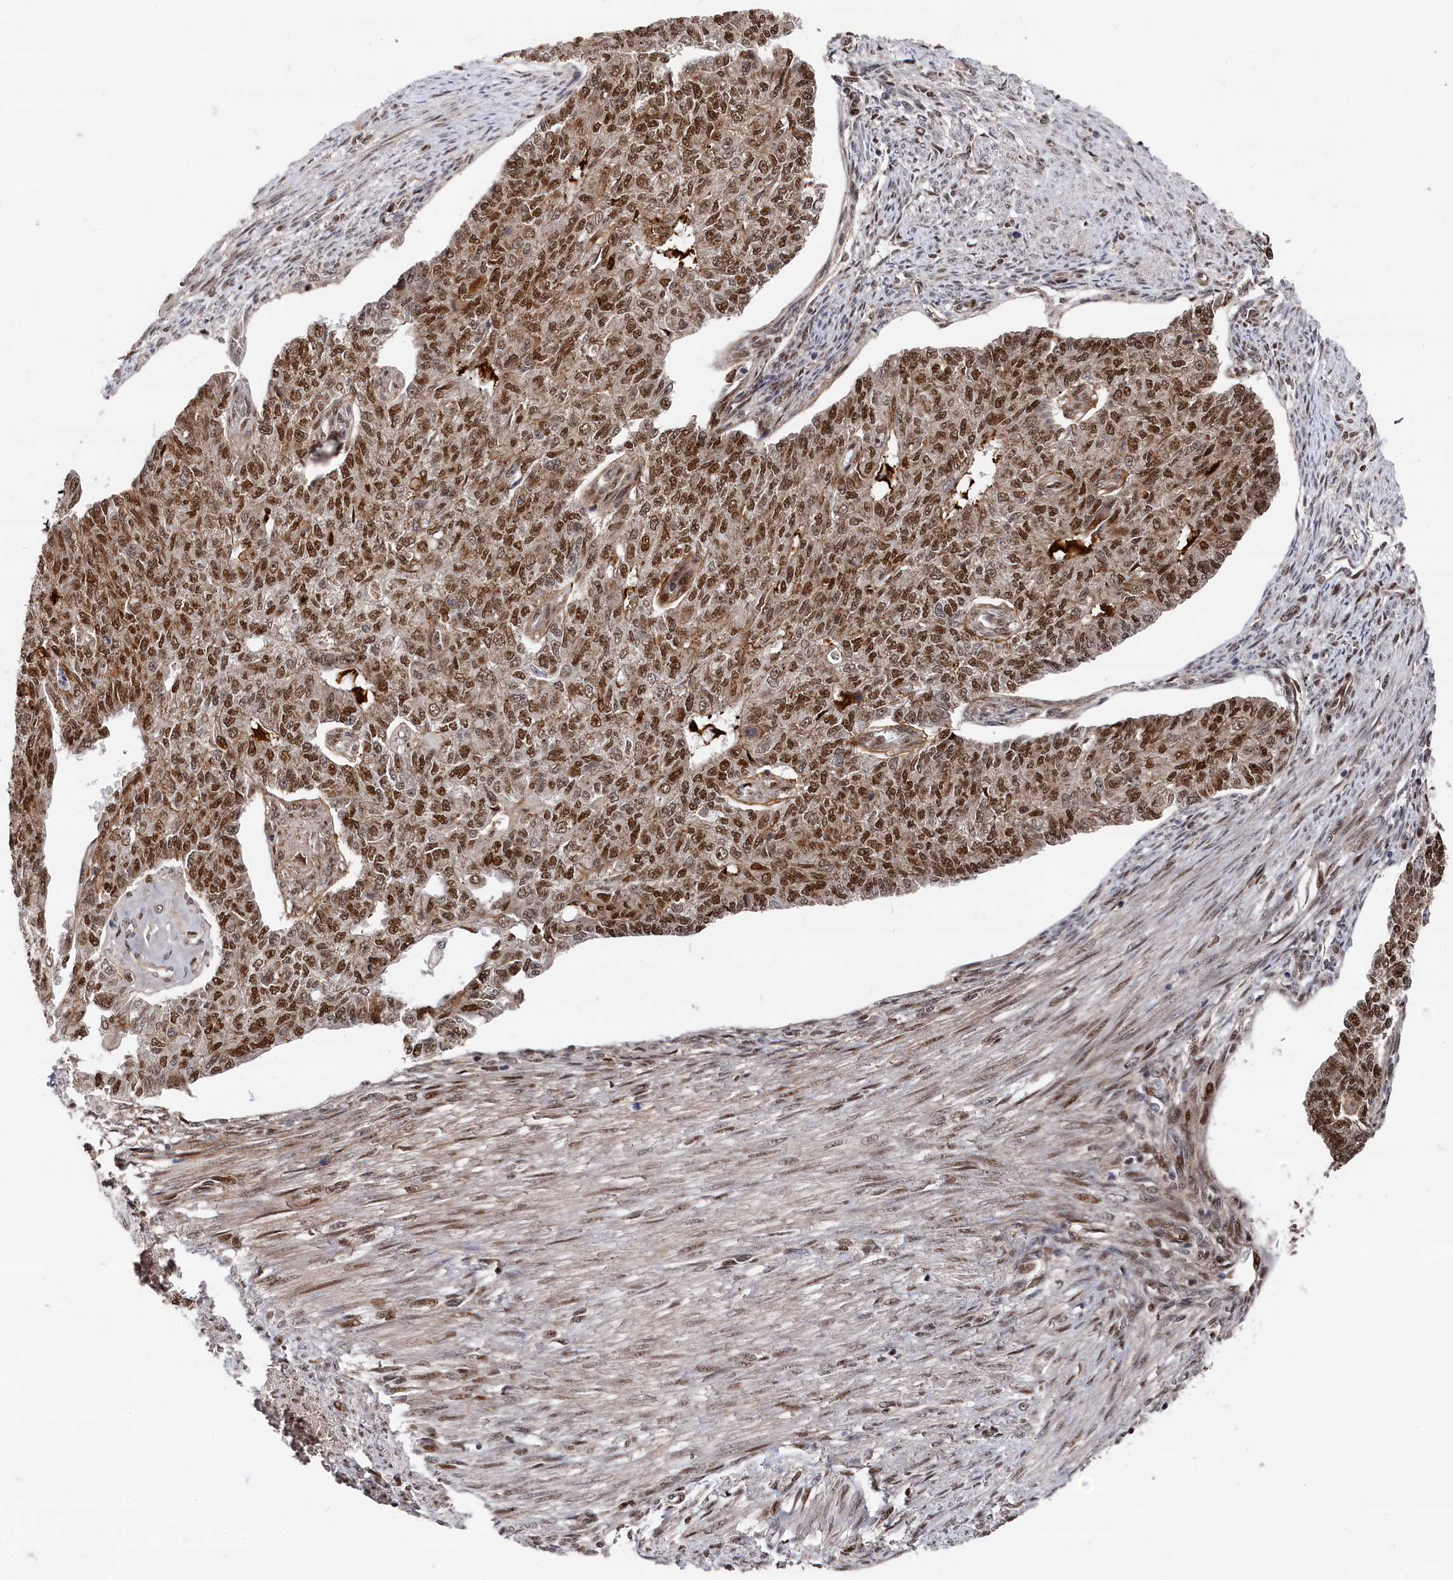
{"staining": {"intensity": "strong", "quantity": ">75%", "location": "nuclear"}, "tissue": "endometrial cancer", "cell_type": "Tumor cells", "image_type": "cancer", "snomed": [{"axis": "morphology", "description": "Adenocarcinoma, NOS"}, {"axis": "topography", "description": "Endometrium"}], "caption": "DAB (3,3'-diaminobenzidine) immunohistochemical staining of human adenocarcinoma (endometrial) reveals strong nuclear protein expression in about >75% of tumor cells.", "gene": "BUB3", "patient": {"sex": "female", "age": 32}}